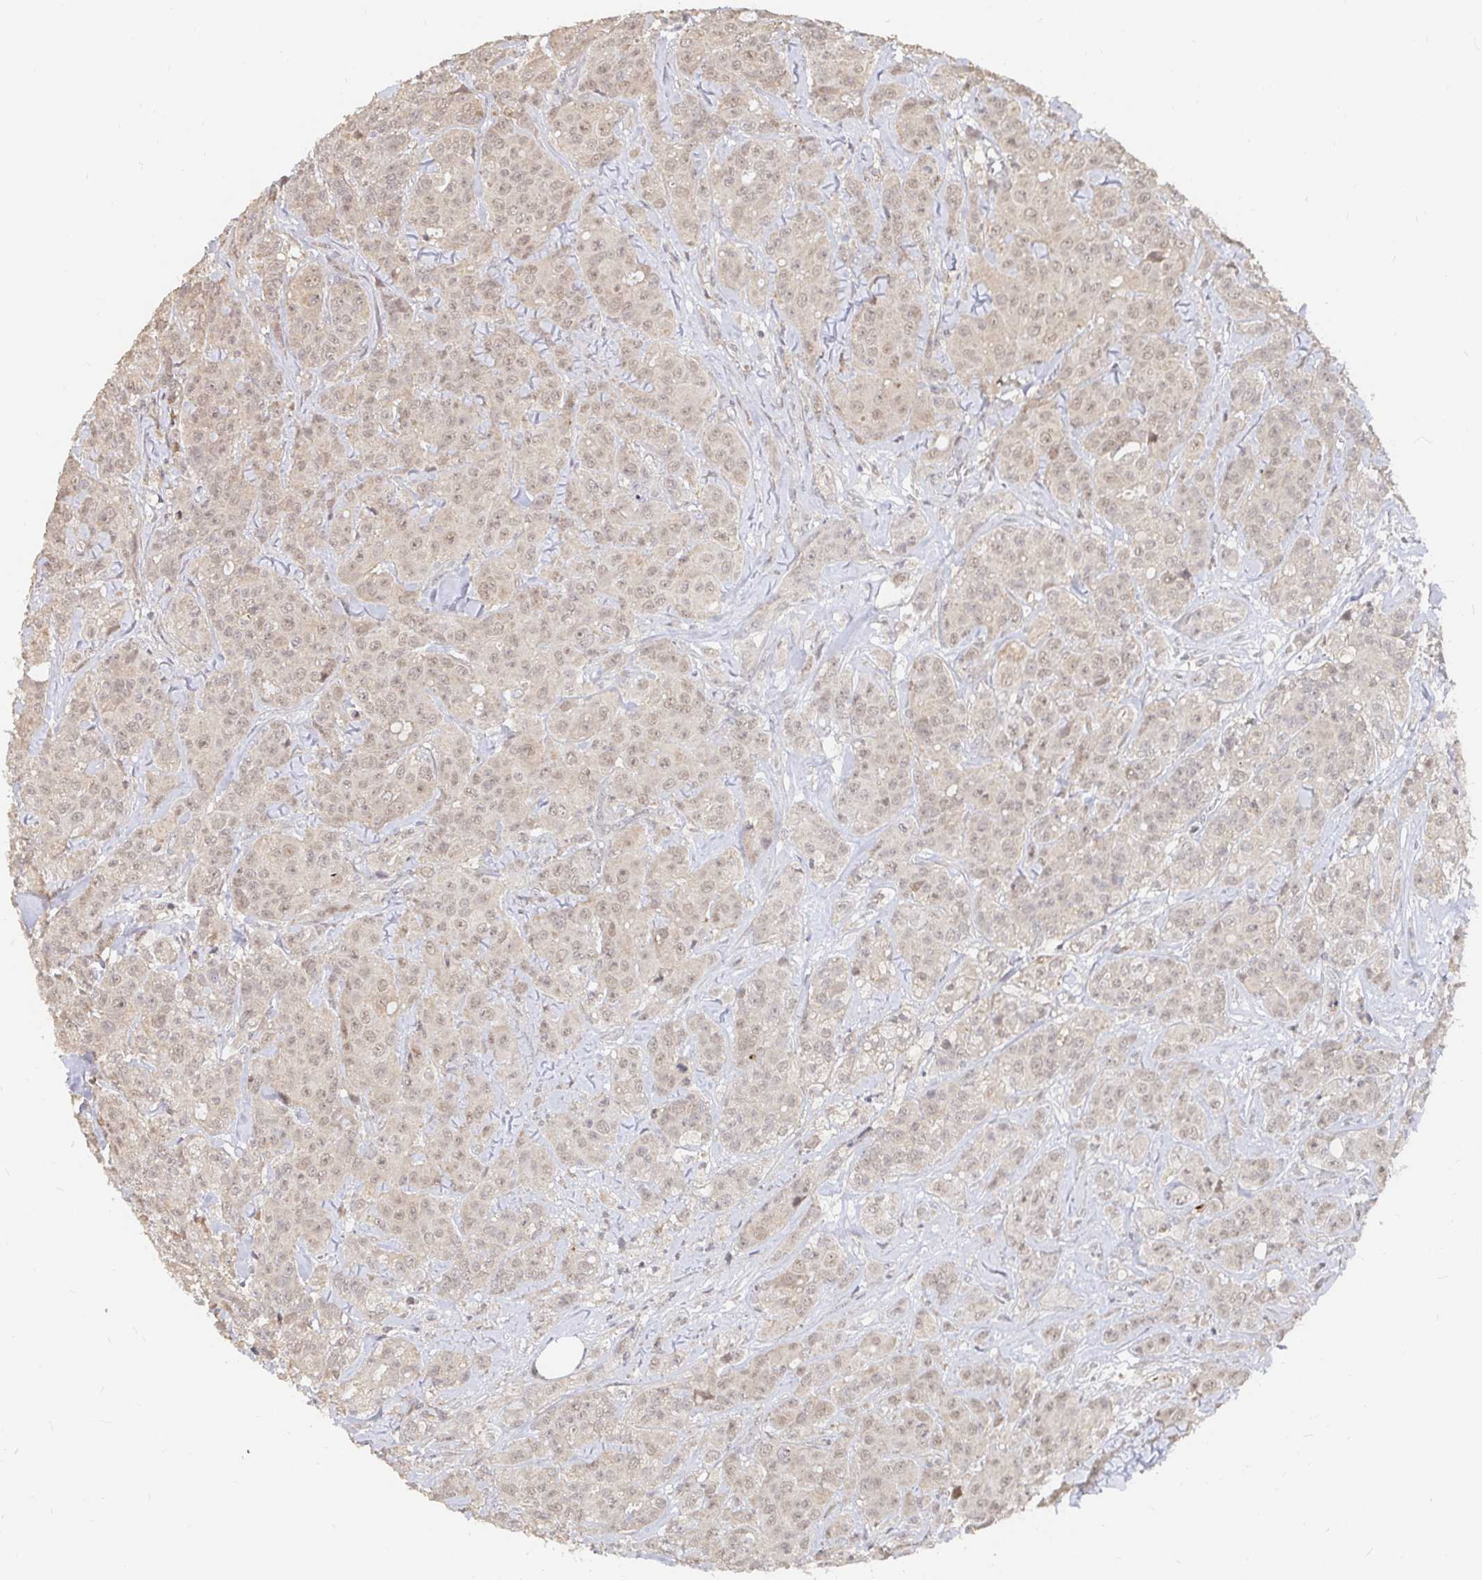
{"staining": {"intensity": "weak", "quantity": ">75%", "location": "nuclear"}, "tissue": "breast cancer", "cell_type": "Tumor cells", "image_type": "cancer", "snomed": [{"axis": "morphology", "description": "Normal tissue, NOS"}, {"axis": "morphology", "description": "Duct carcinoma"}, {"axis": "topography", "description": "Breast"}], "caption": "Invasive ductal carcinoma (breast) stained with a brown dye demonstrates weak nuclear positive staining in approximately >75% of tumor cells.", "gene": "LRP5", "patient": {"sex": "female", "age": 43}}